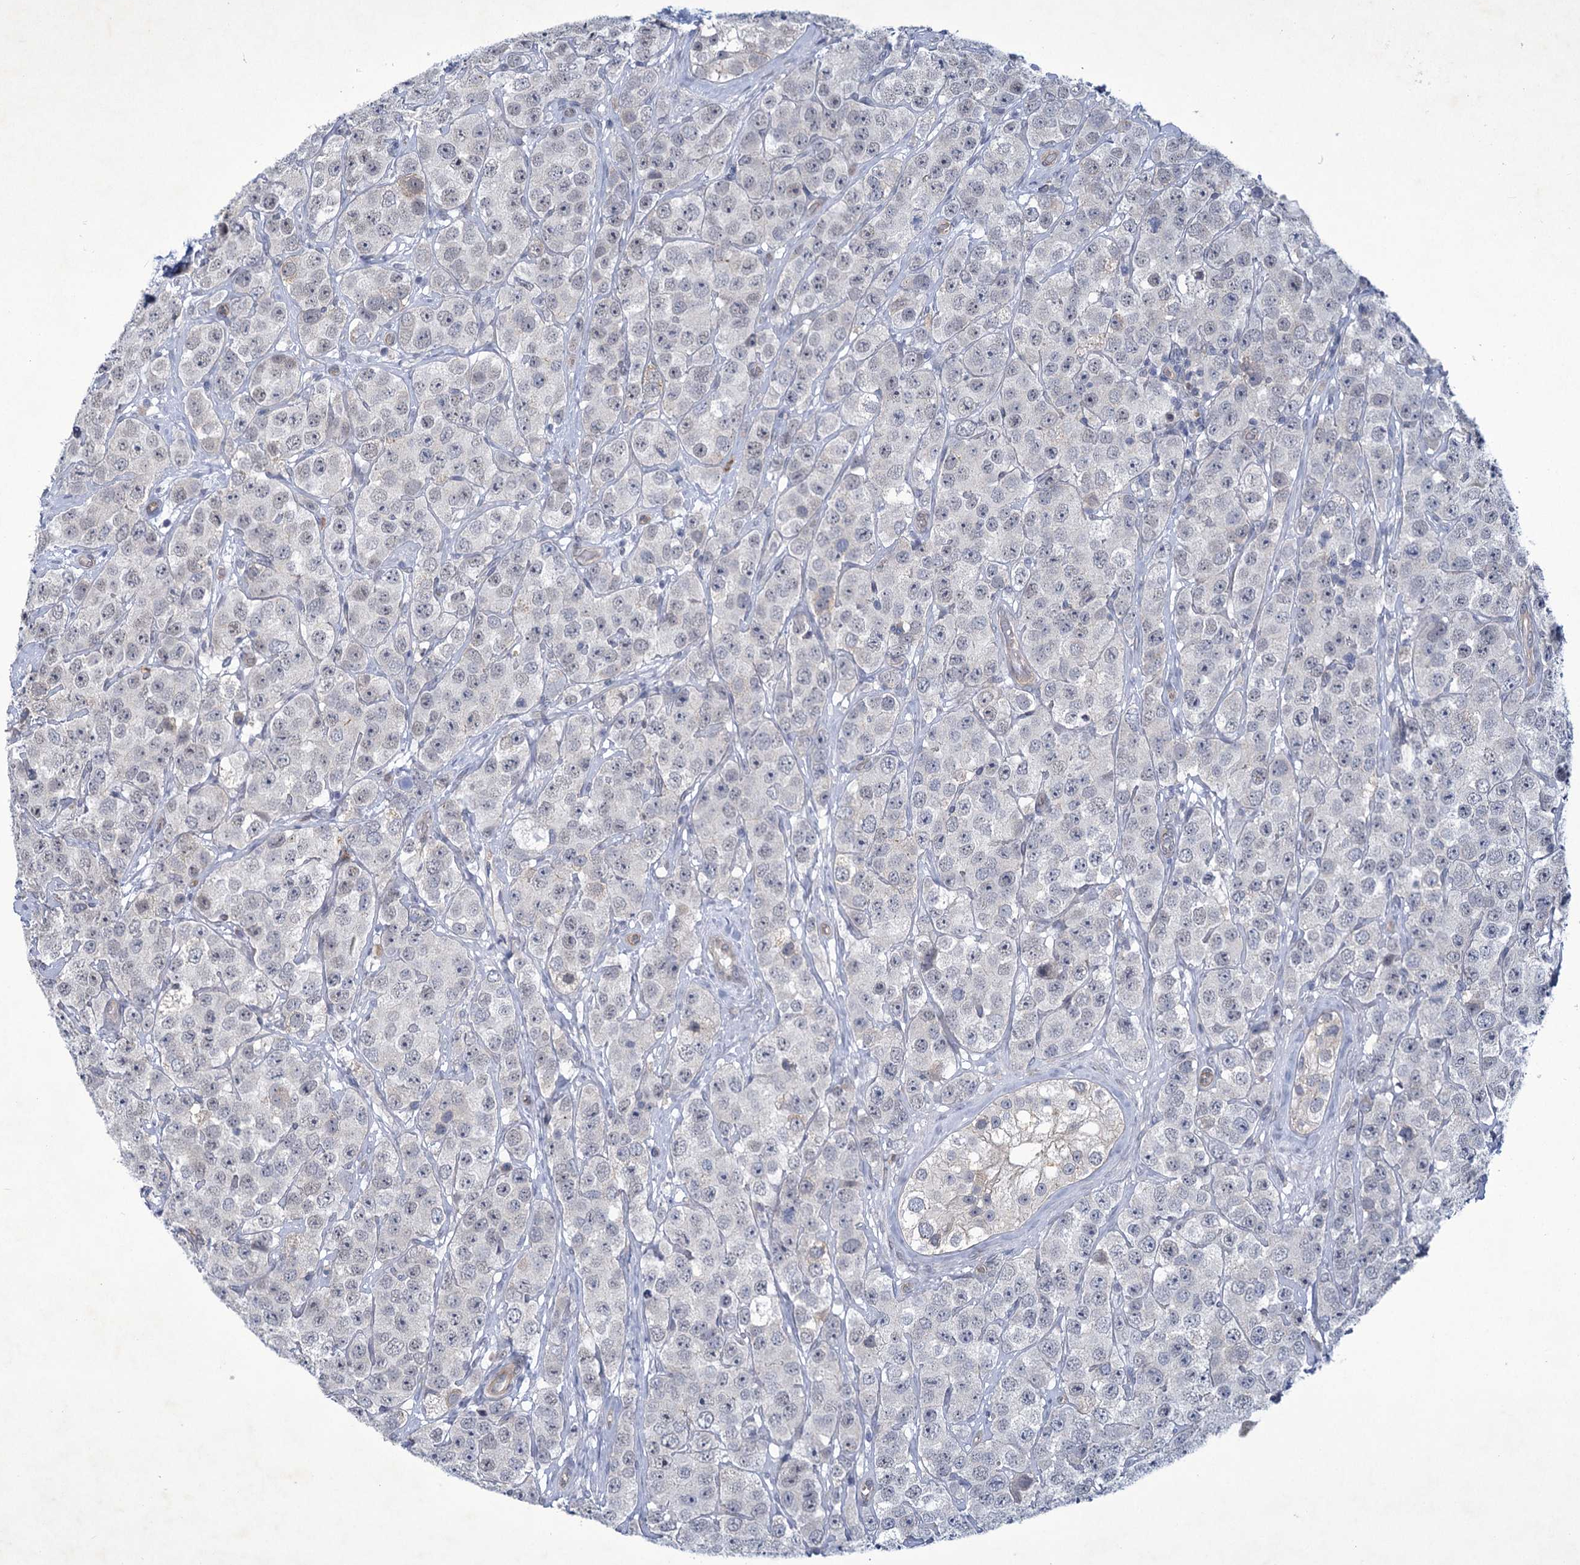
{"staining": {"intensity": "negative", "quantity": "none", "location": "none"}, "tissue": "testis cancer", "cell_type": "Tumor cells", "image_type": "cancer", "snomed": [{"axis": "morphology", "description": "Seminoma, NOS"}, {"axis": "topography", "description": "Testis"}], "caption": "High magnification brightfield microscopy of seminoma (testis) stained with DAB (brown) and counterstained with hematoxylin (blue): tumor cells show no significant positivity.", "gene": "MBLAC2", "patient": {"sex": "male", "age": 28}}